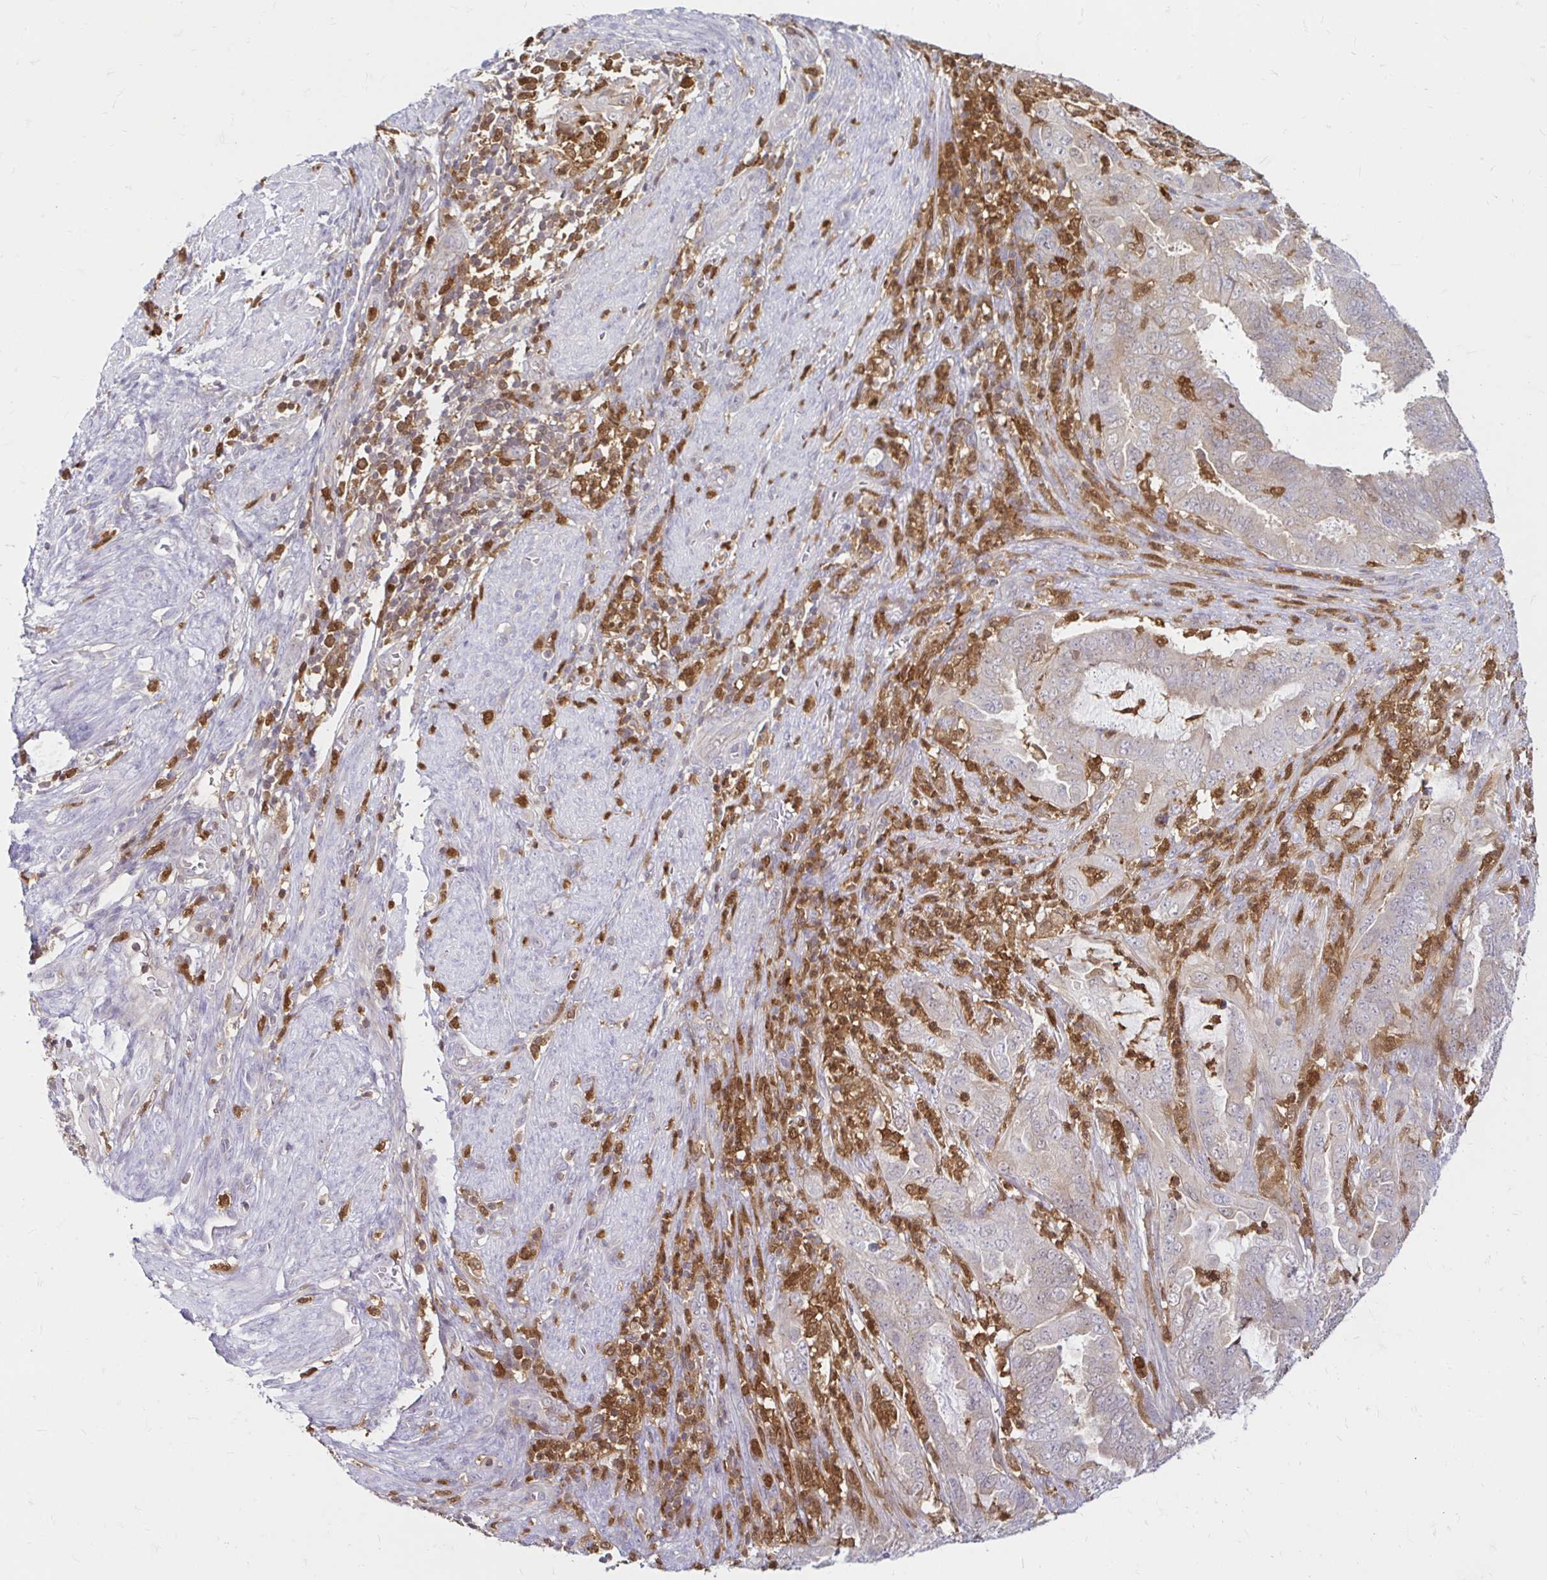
{"staining": {"intensity": "weak", "quantity": "<25%", "location": "cytoplasmic/membranous"}, "tissue": "endometrial cancer", "cell_type": "Tumor cells", "image_type": "cancer", "snomed": [{"axis": "morphology", "description": "Adenocarcinoma, NOS"}, {"axis": "topography", "description": "Endometrium"}], "caption": "Immunohistochemistry image of adenocarcinoma (endometrial) stained for a protein (brown), which displays no positivity in tumor cells.", "gene": "PYCARD", "patient": {"sex": "female", "age": 51}}